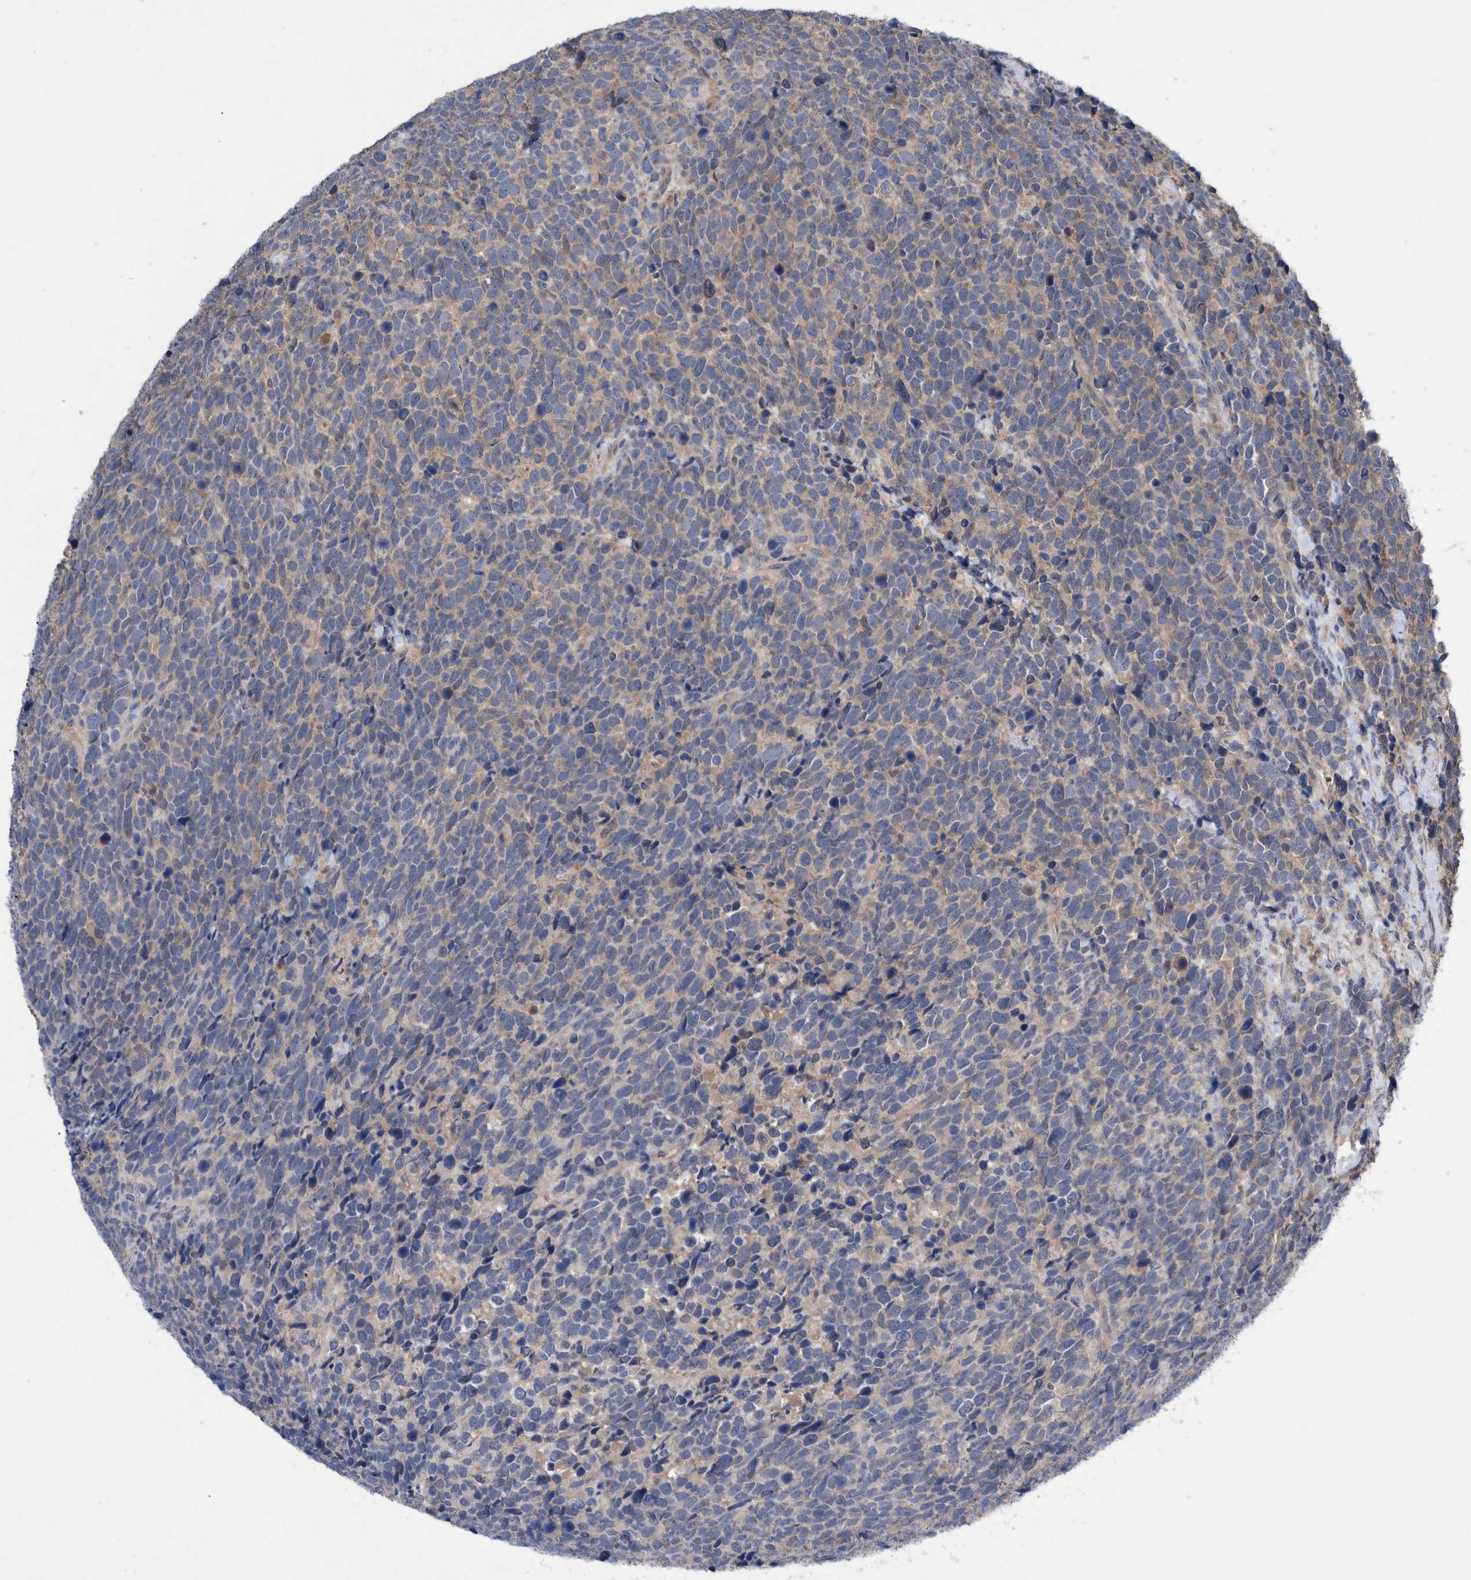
{"staining": {"intensity": "weak", "quantity": "<25%", "location": "cytoplasmic/membranous"}, "tissue": "urothelial cancer", "cell_type": "Tumor cells", "image_type": "cancer", "snomed": [{"axis": "morphology", "description": "Urothelial carcinoma, High grade"}, {"axis": "topography", "description": "Urinary bladder"}], "caption": "DAB (3,3'-diaminobenzidine) immunohistochemical staining of human urothelial cancer displays no significant positivity in tumor cells.", "gene": "PLPBP", "patient": {"sex": "female", "age": 82}}